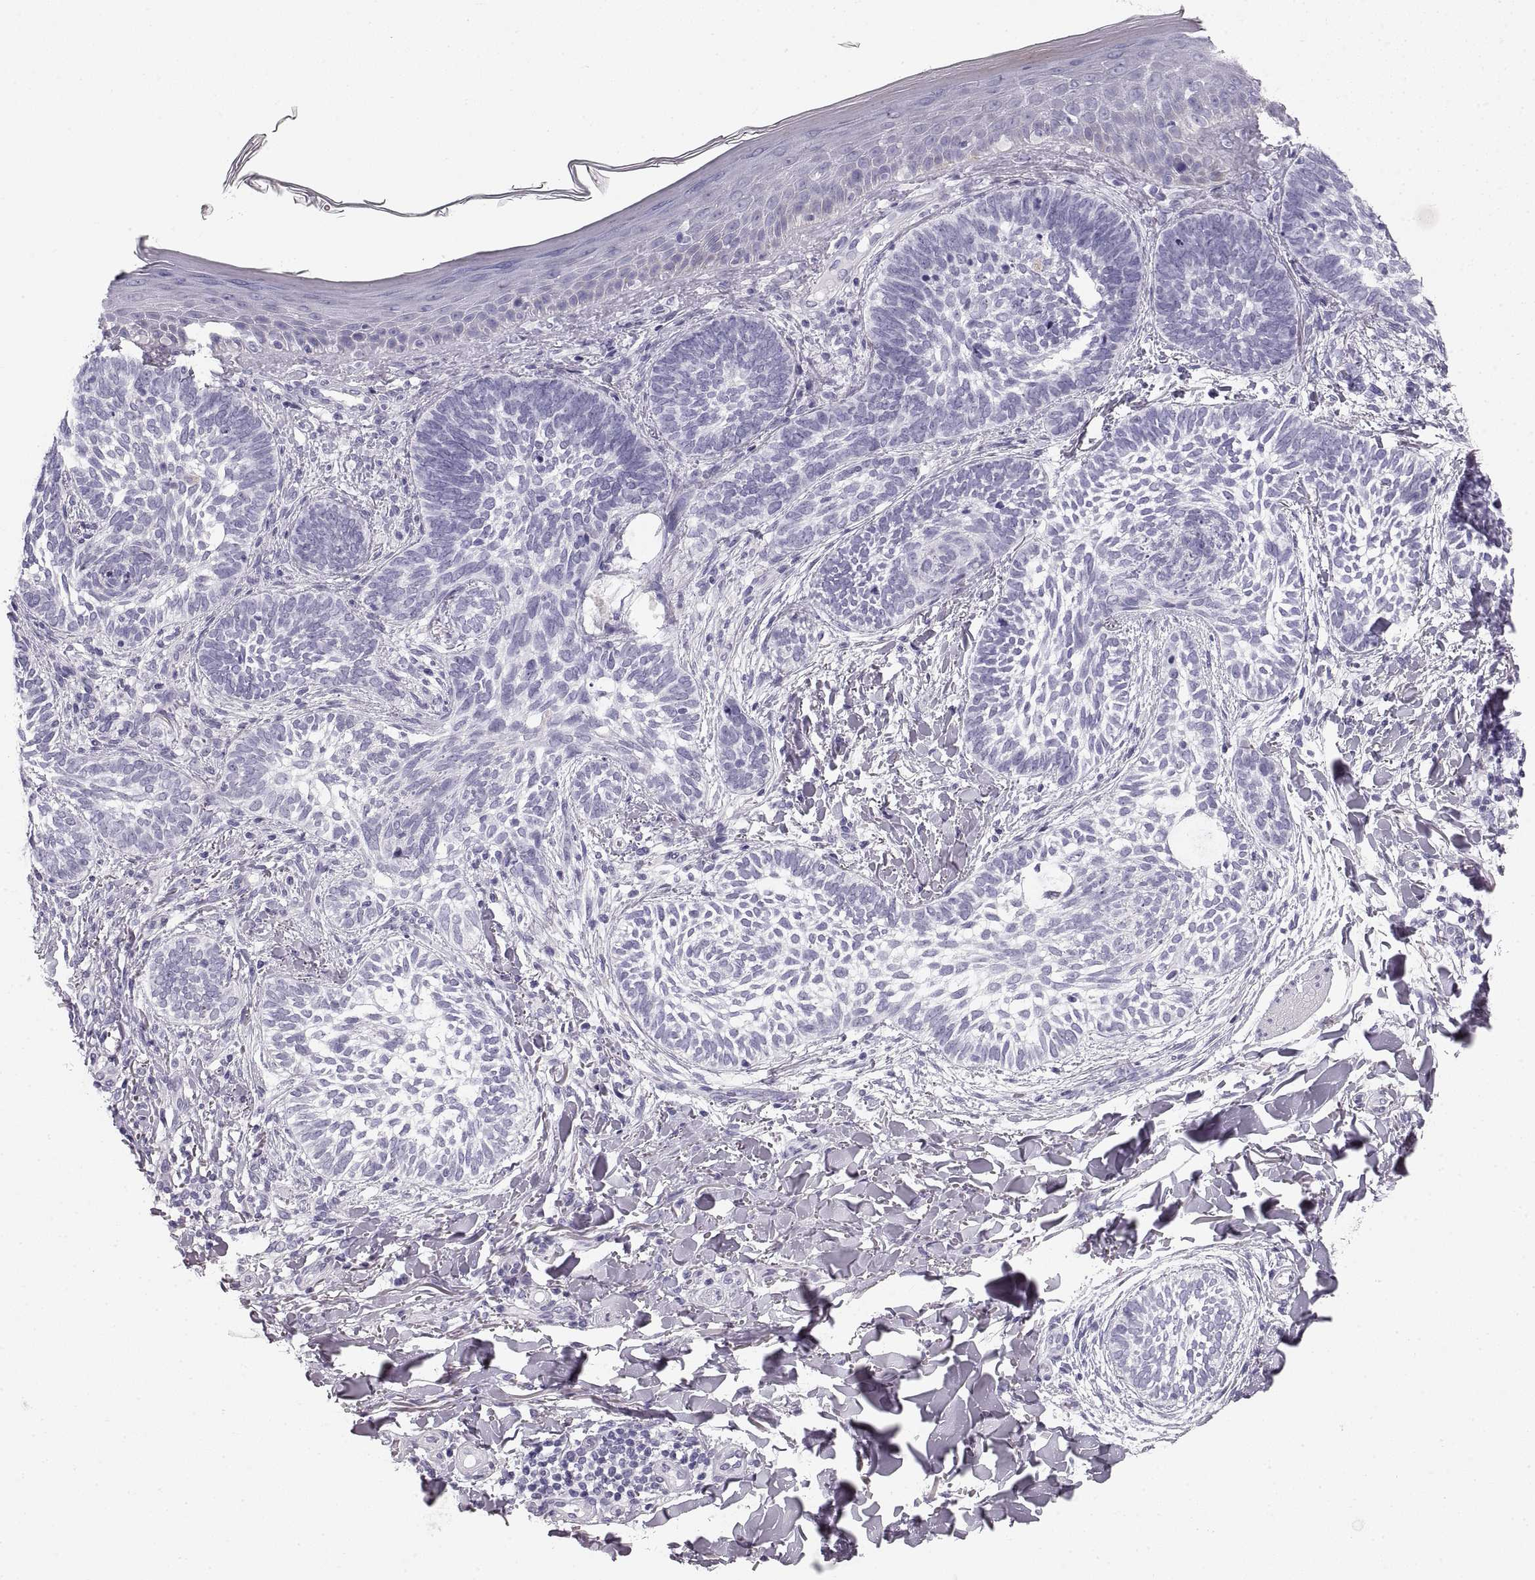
{"staining": {"intensity": "negative", "quantity": "none", "location": "none"}, "tissue": "skin cancer", "cell_type": "Tumor cells", "image_type": "cancer", "snomed": [{"axis": "morphology", "description": "Normal tissue, NOS"}, {"axis": "morphology", "description": "Basal cell carcinoma"}, {"axis": "topography", "description": "Skin"}], "caption": "Immunohistochemistry (IHC) of skin cancer exhibits no positivity in tumor cells.", "gene": "CRYAA", "patient": {"sex": "male", "age": 46}}